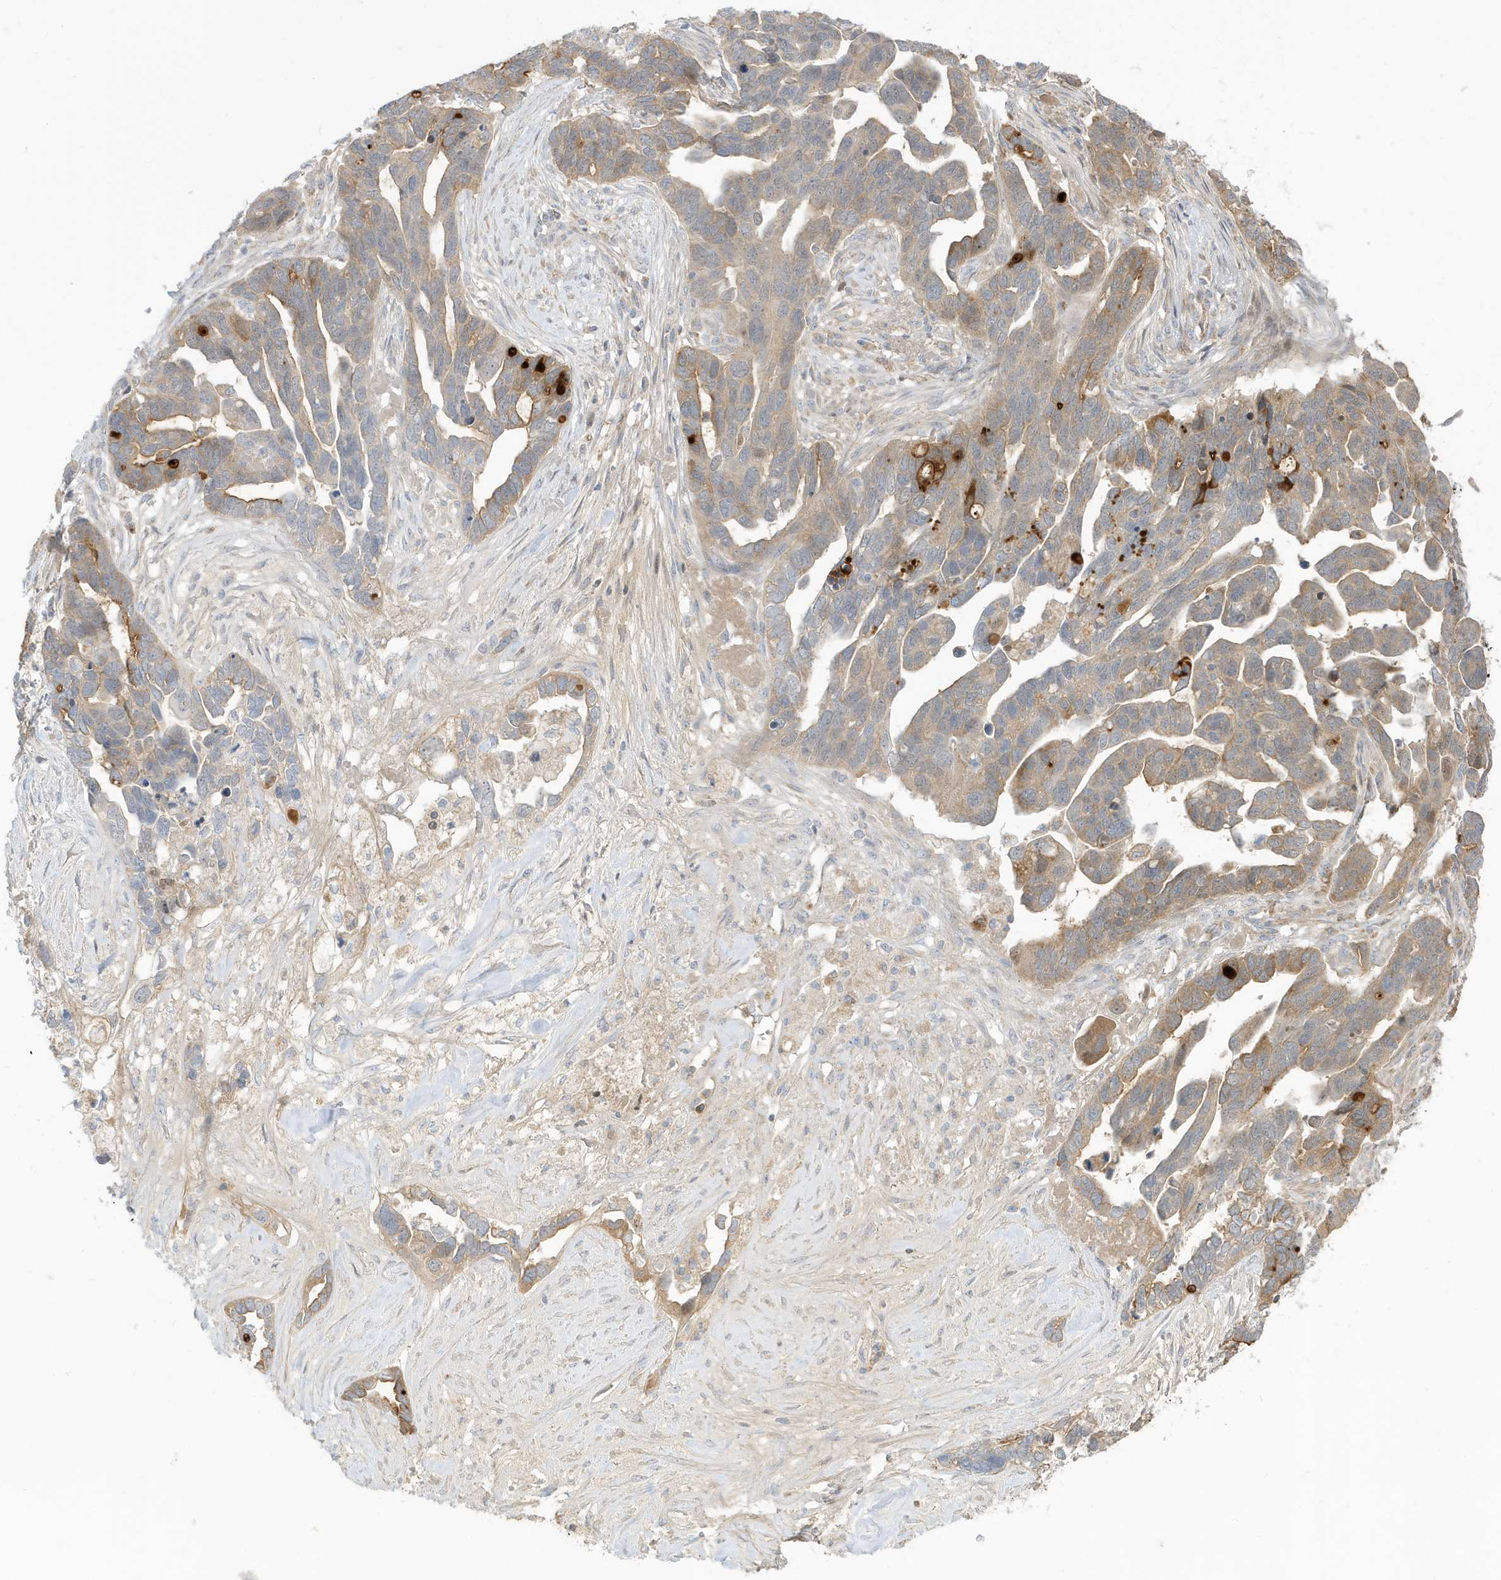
{"staining": {"intensity": "weak", "quantity": "25%-75%", "location": "cytoplasmic/membranous"}, "tissue": "ovarian cancer", "cell_type": "Tumor cells", "image_type": "cancer", "snomed": [{"axis": "morphology", "description": "Cystadenocarcinoma, serous, NOS"}, {"axis": "topography", "description": "Ovary"}], "caption": "IHC image of neoplastic tissue: ovarian cancer stained using immunohistochemistry demonstrates low levels of weak protein expression localized specifically in the cytoplasmic/membranous of tumor cells, appearing as a cytoplasmic/membranous brown color.", "gene": "IFT57", "patient": {"sex": "female", "age": 54}}